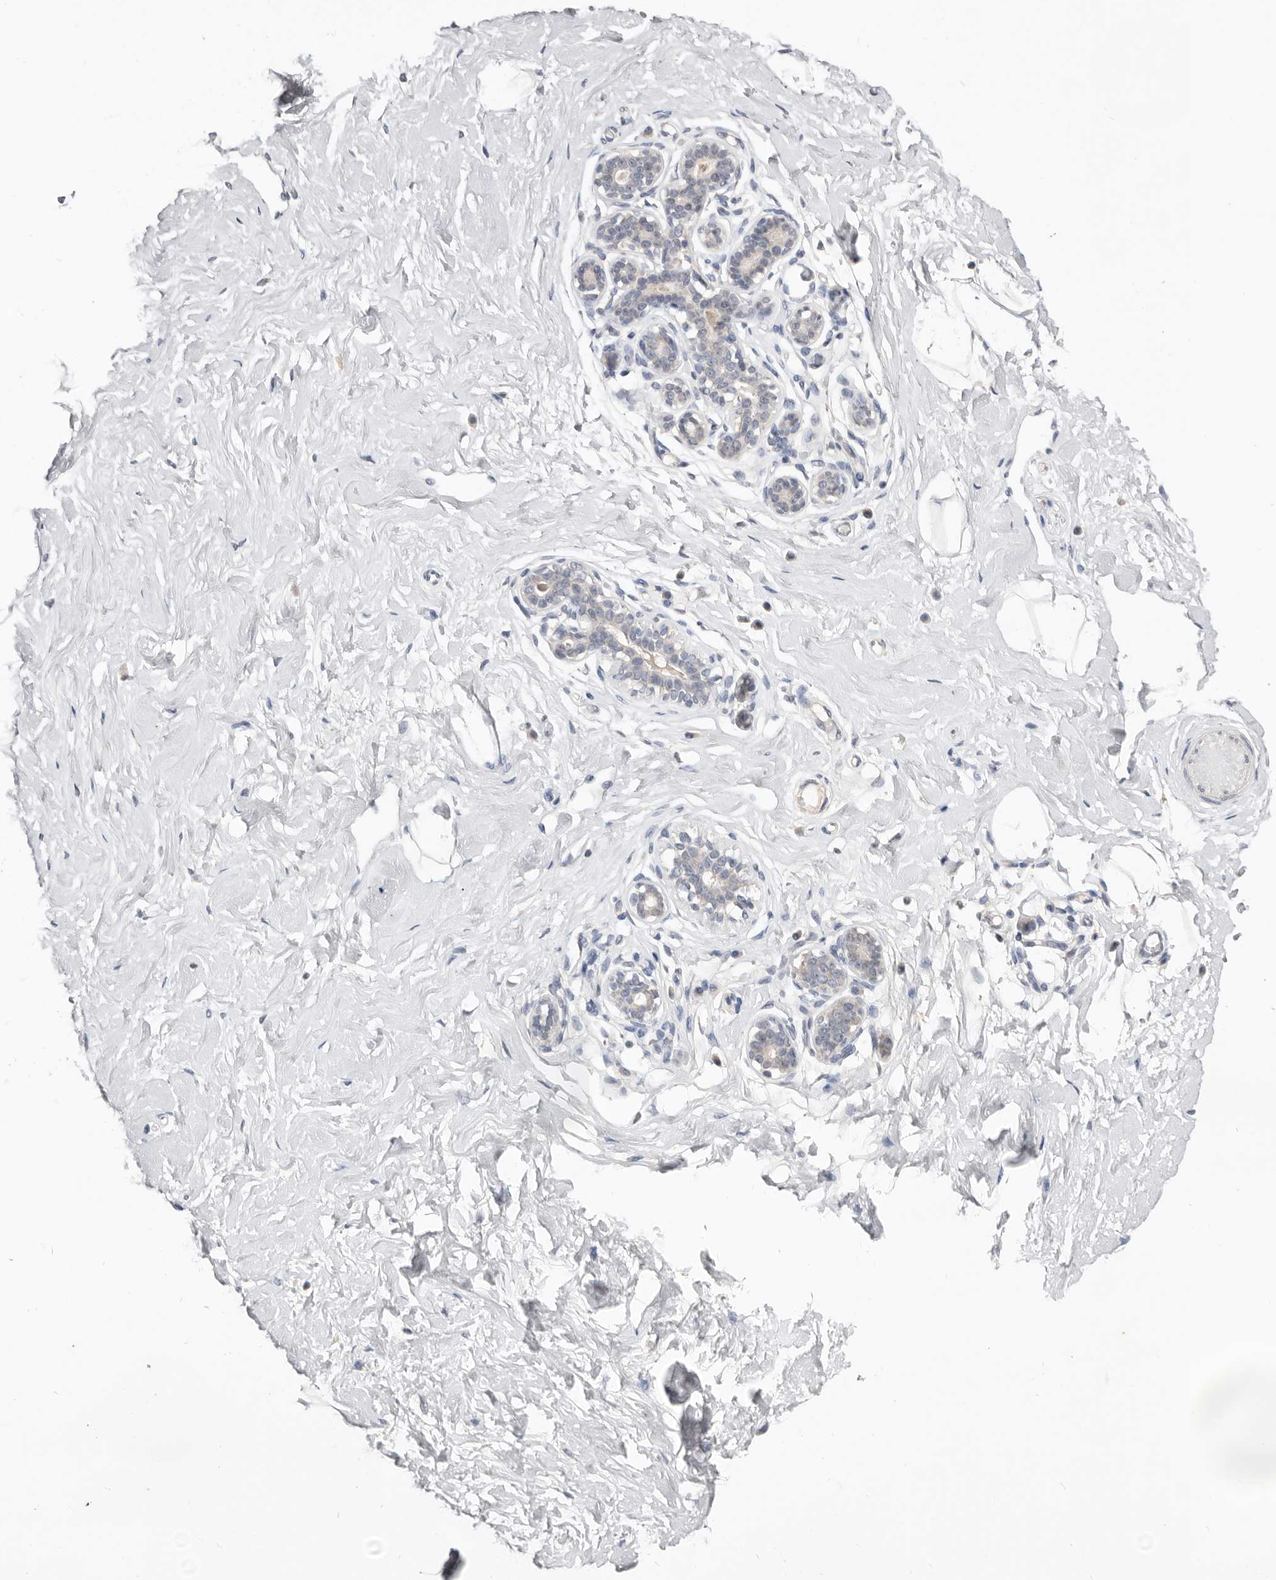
{"staining": {"intensity": "negative", "quantity": "none", "location": "none"}, "tissue": "breast", "cell_type": "Adipocytes", "image_type": "normal", "snomed": [{"axis": "morphology", "description": "Normal tissue, NOS"}, {"axis": "morphology", "description": "Adenoma, NOS"}, {"axis": "topography", "description": "Breast"}], "caption": "A photomicrograph of human breast is negative for staining in adipocytes. (Immunohistochemistry, brightfield microscopy, high magnification).", "gene": "DOP1A", "patient": {"sex": "female", "age": 23}}